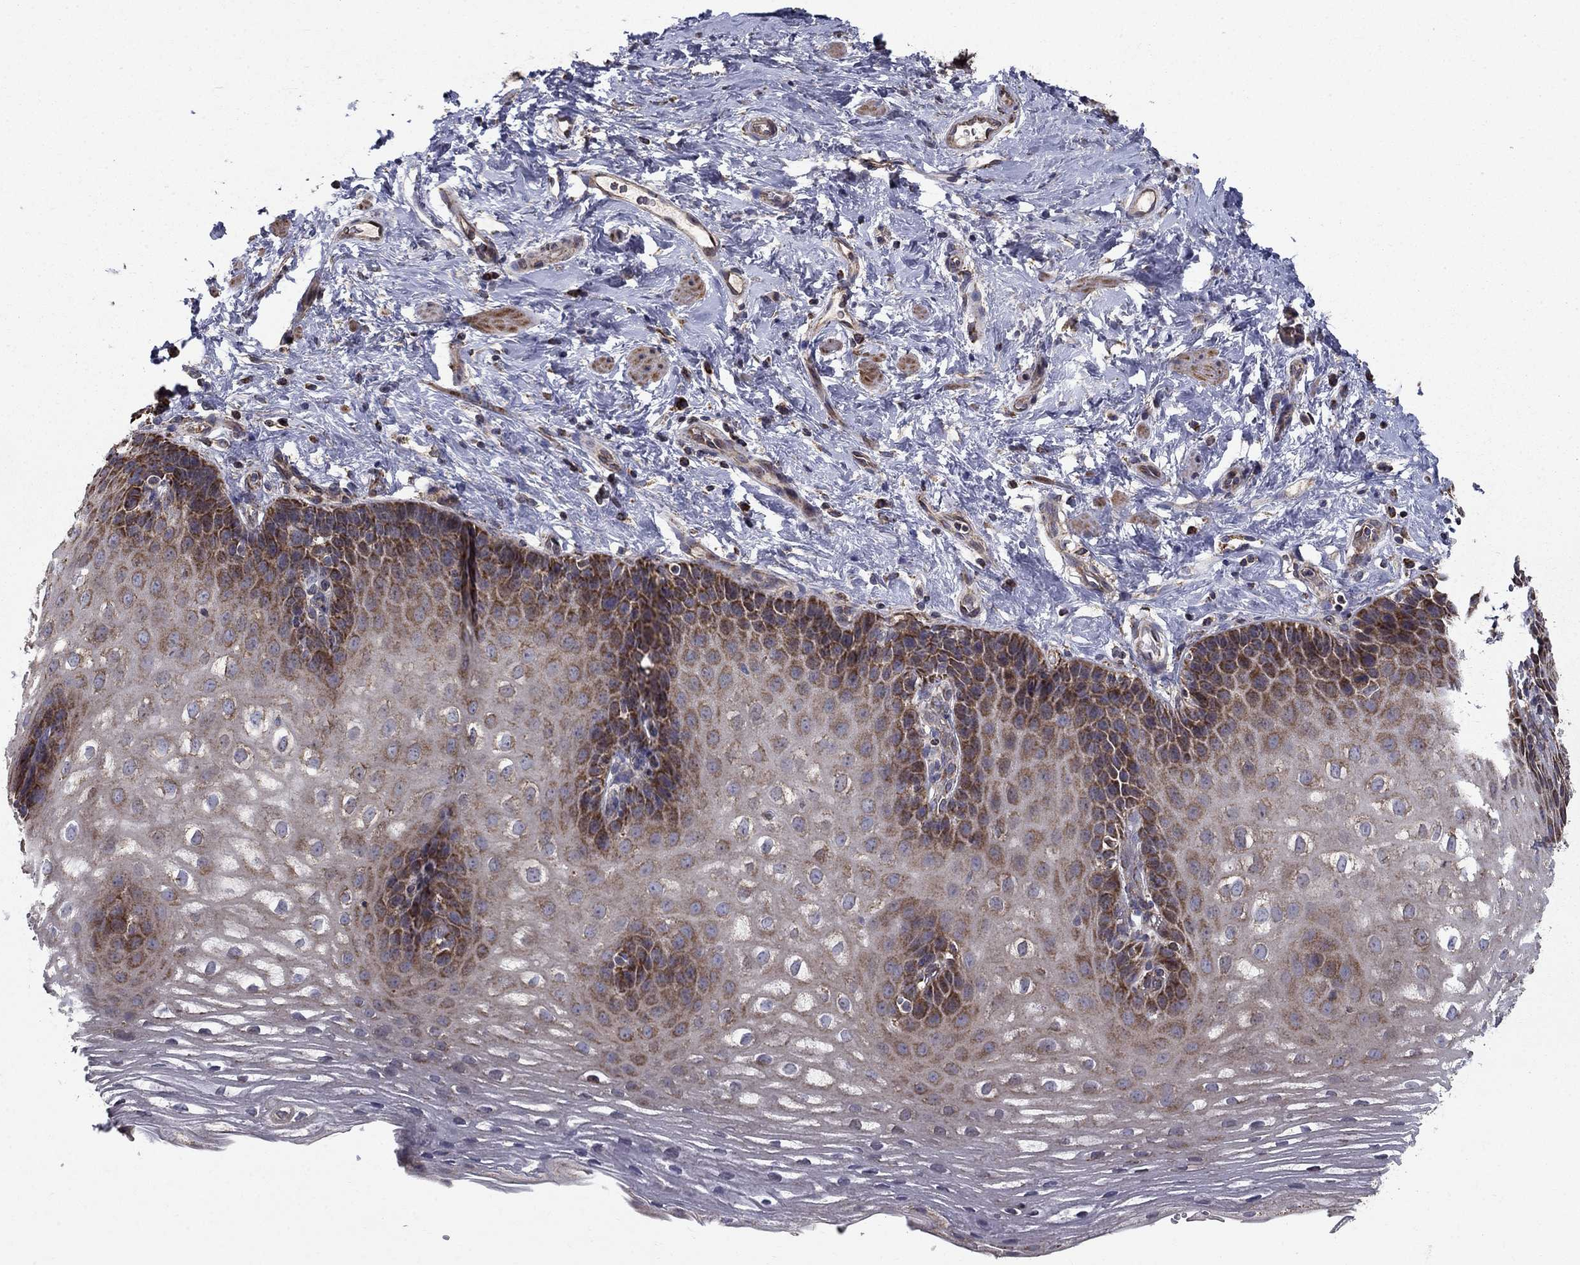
{"staining": {"intensity": "strong", "quantity": "25%-75%", "location": "cytoplasmic/membranous"}, "tissue": "esophagus", "cell_type": "Squamous epithelial cells", "image_type": "normal", "snomed": [{"axis": "morphology", "description": "Normal tissue, NOS"}, {"axis": "topography", "description": "Esophagus"}], "caption": "Squamous epithelial cells exhibit strong cytoplasmic/membranous staining in approximately 25%-75% of cells in benign esophagus.", "gene": "NDUFS8", "patient": {"sex": "male", "age": 64}}